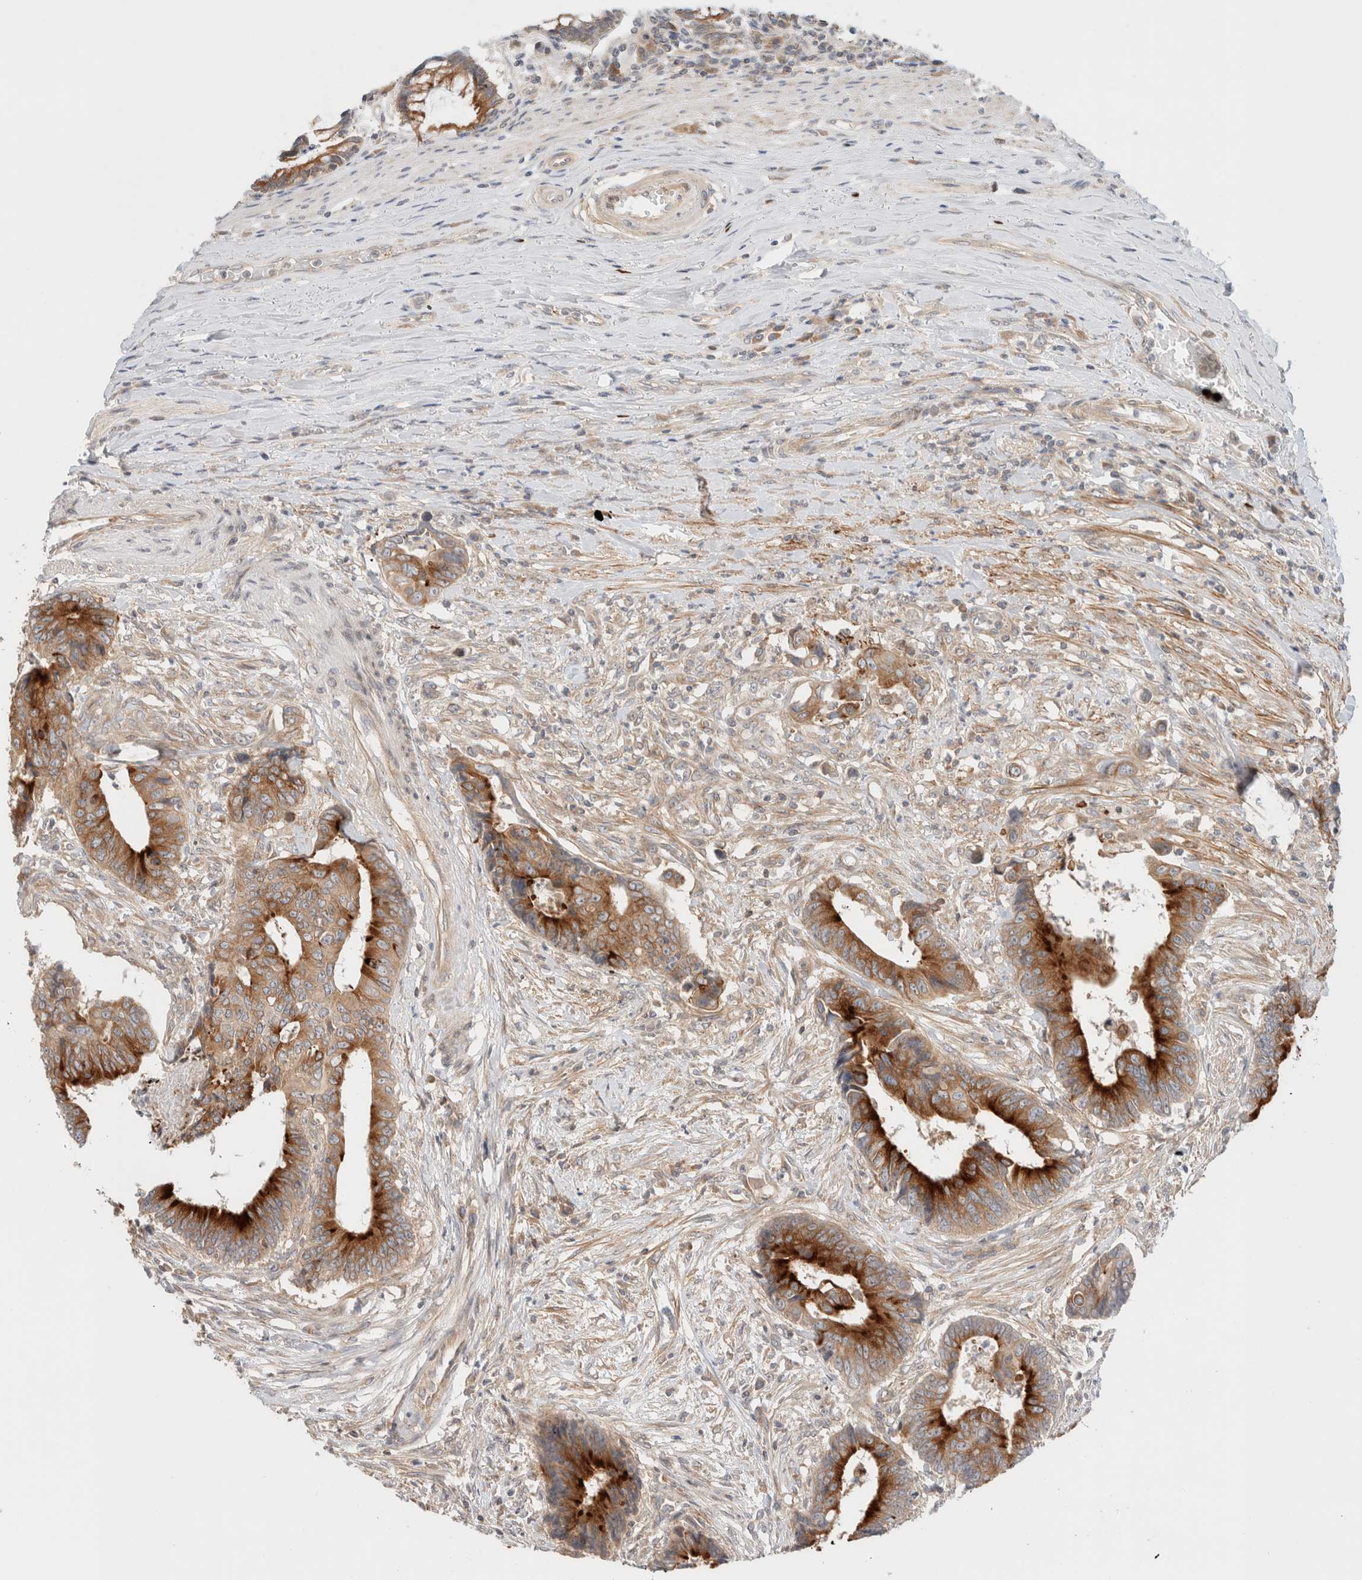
{"staining": {"intensity": "strong", "quantity": ">75%", "location": "cytoplasmic/membranous"}, "tissue": "colorectal cancer", "cell_type": "Tumor cells", "image_type": "cancer", "snomed": [{"axis": "morphology", "description": "Adenocarcinoma, NOS"}, {"axis": "topography", "description": "Rectum"}], "caption": "DAB (3,3'-diaminobenzidine) immunohistochemical staining of human colorectal adenocarcinoma shows strong cytoplasmic/membranous protein staining in about >75% of tumor cells.", "gene": "MARK3", "patient": {"sex": "male", "age": 84}}